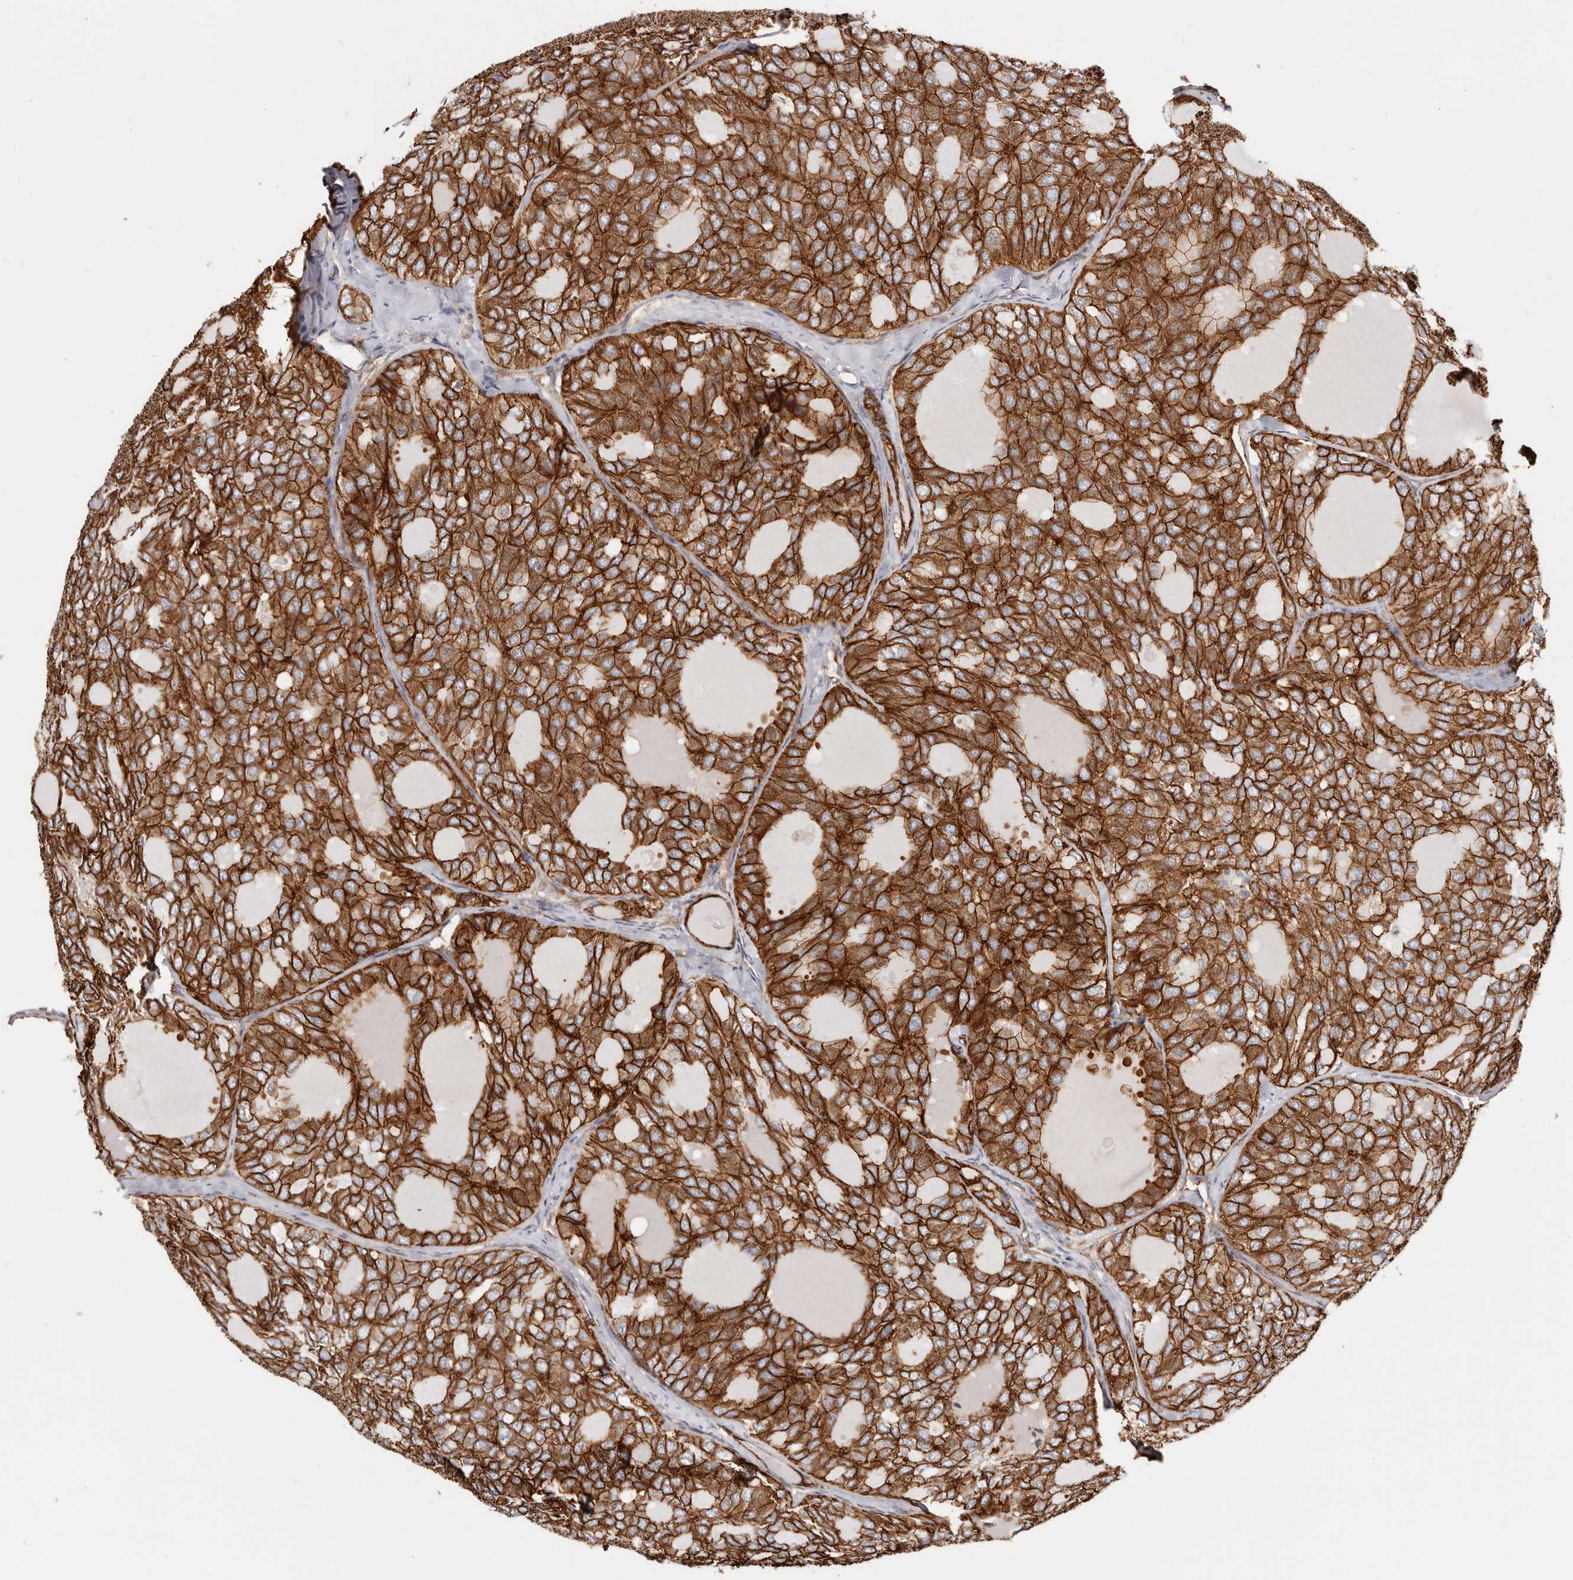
{"staining": {"intensity": "strong", "quantity": ">75%", "location": "cytoplasmic/membranous"}, "tissue": "thyroid cancer", "cell_type": "Tumor cells", "image_type": "cancer", "snomed": [{"axis": "morphology", "description": "Follicular adenoma carcinoma, NOS"}, {"axis": "topography", "description": "Thyroid gland"}], "caption": "Immunohistochemical staining of human thyroid follicular adenoma carcinoma demonstrates high levels of strong cytoplasmic/membranous staining in about >75% of tumor cells.", "gene": "CTNNB1", "patient": {"sex": "male", "age": 75}}